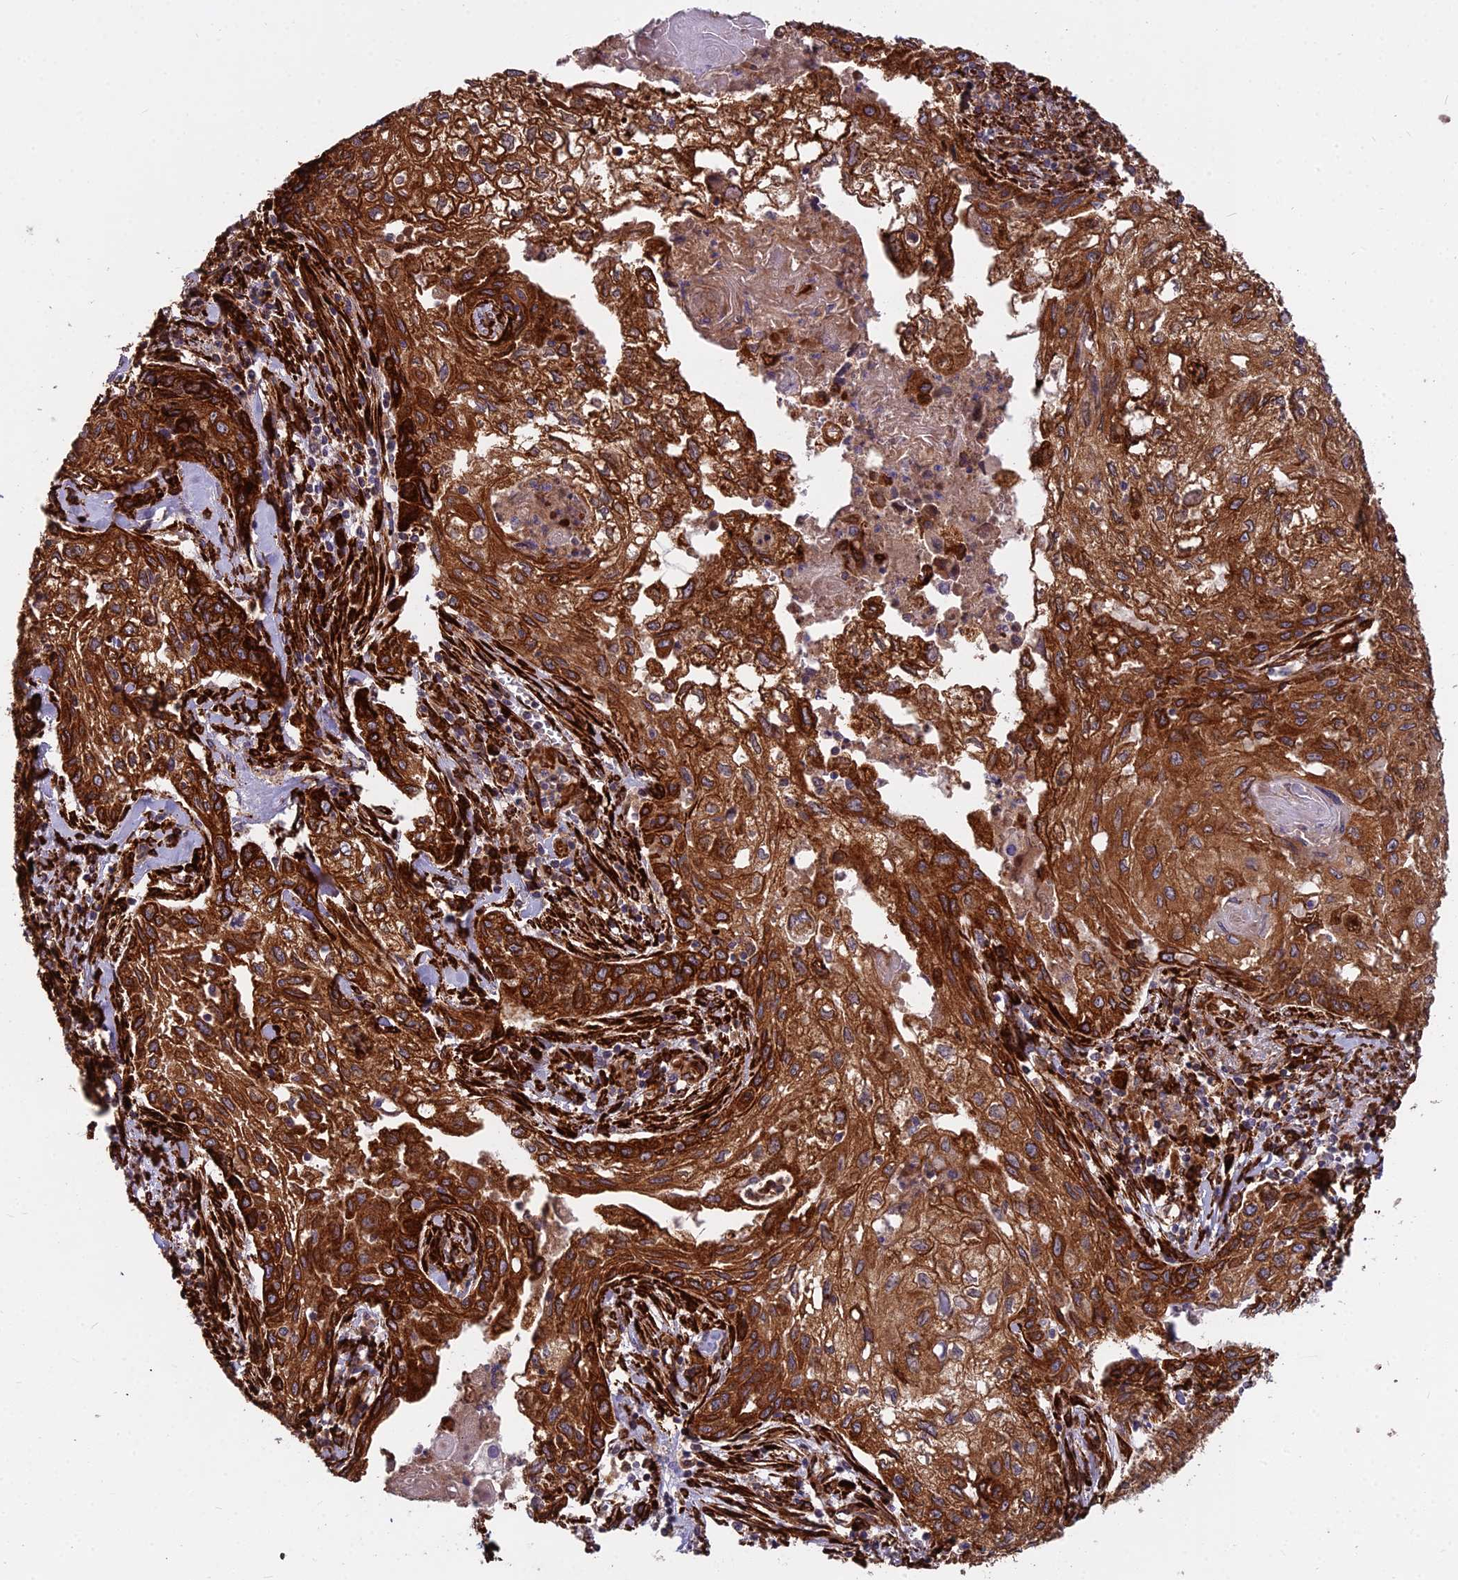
{"staining": {"intensity": "strong", "quantity": ">75%", "location": "cytoplasmic/membranous"}, "tissue": "cervical cancer", "cell_type": "Tumor cells", "image_type": "cancer", "snomed": [{"axis": "morphology", "description": "Squamous cell carcinoma, NOS"}, {"axis": "topography", "description": "Cervix"}], "caption": "A brown stain shows strong cytoplasmic/membranous positivity of a protein in squamous cell carcinoma (cervical) tumor cells.", "gene": "NDUFAF7", "patient": {"sex": "female", "age": 67}}